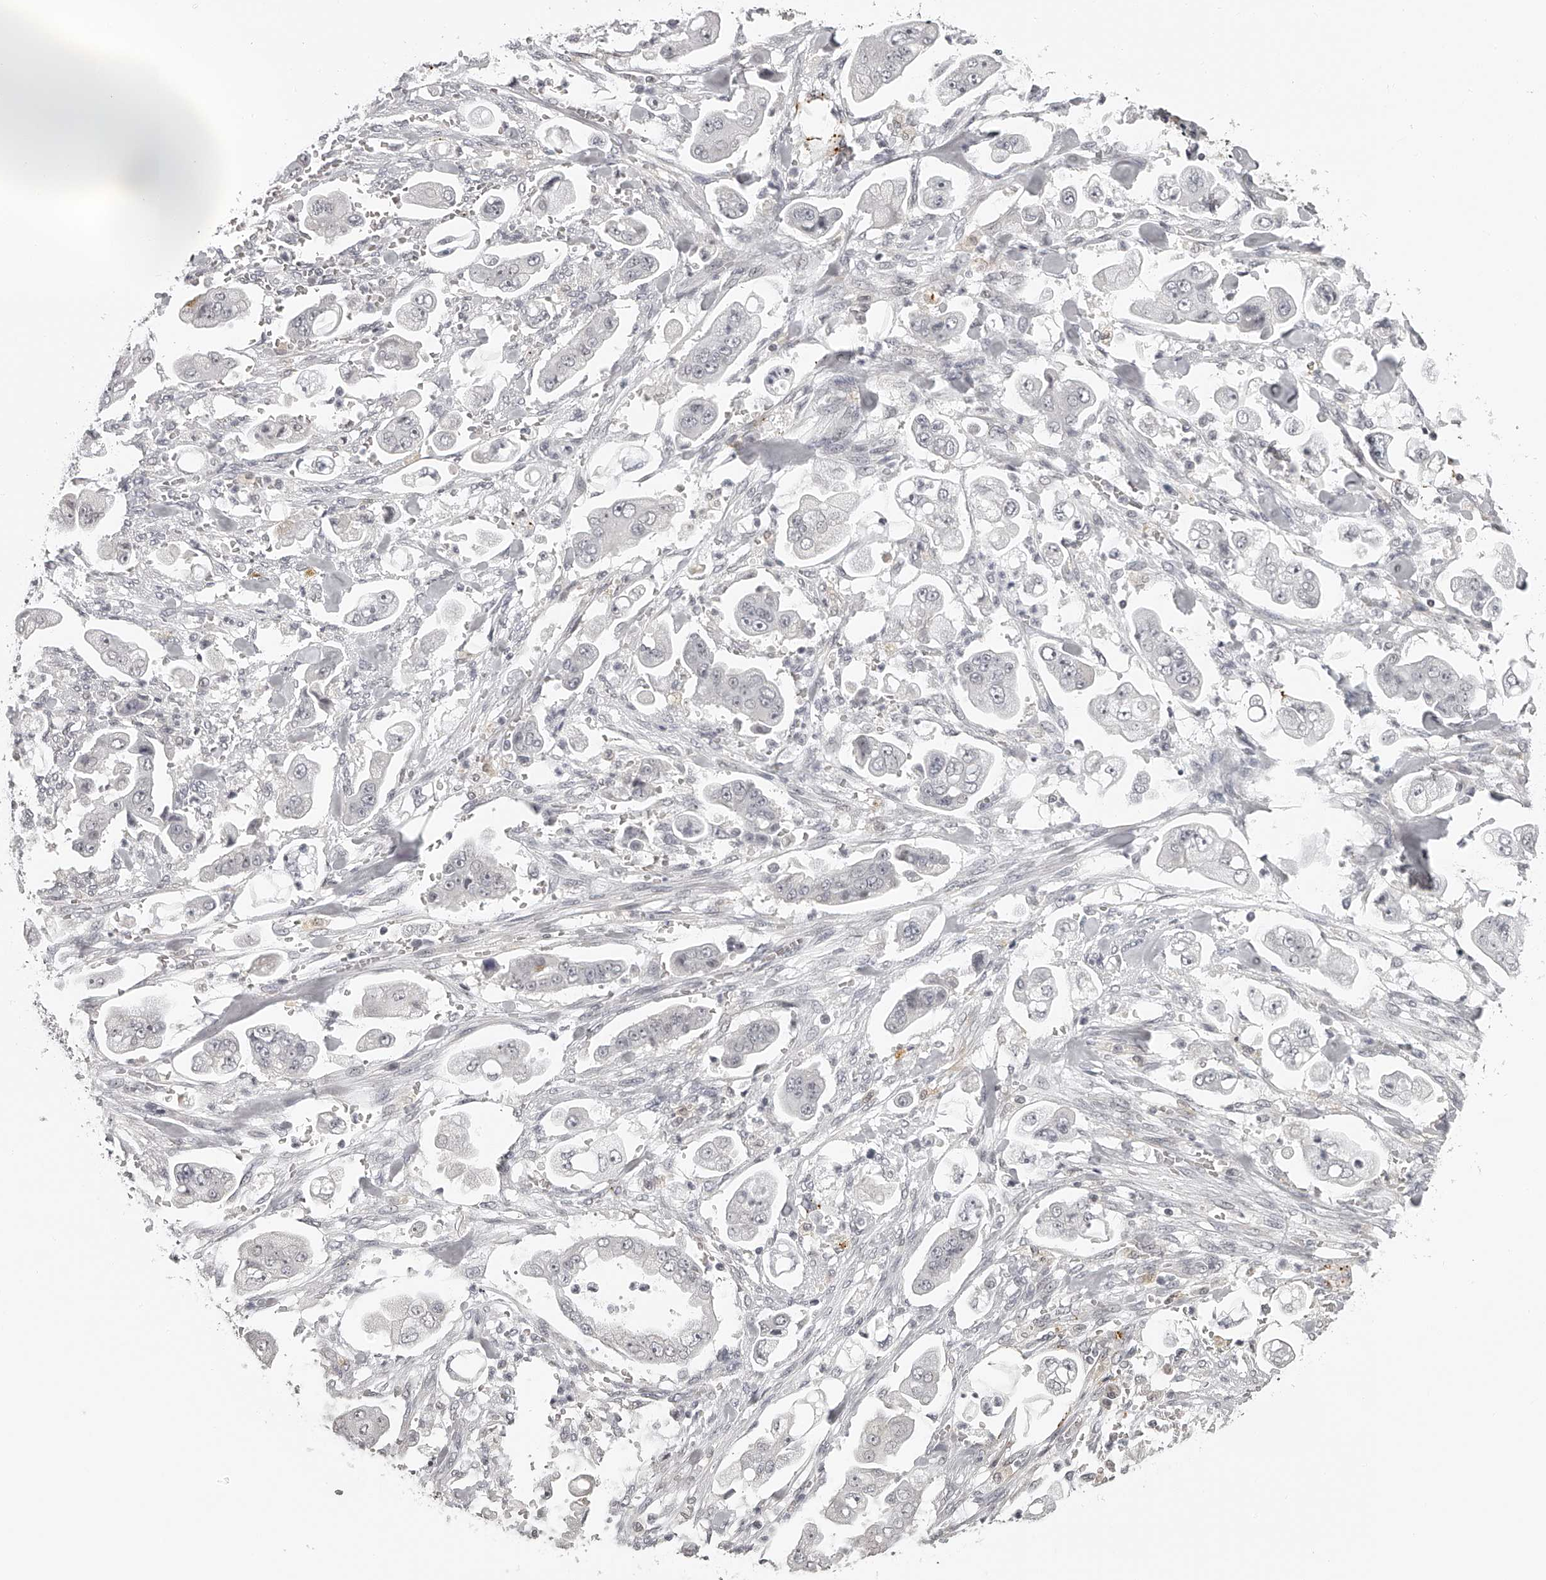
{"staining": {"intensity": "negative", "quantity": "none", "location": "none"}, "tissue": "stomach cancer", "cell_type": "Tumor cells", "image_type": "cancer", "snomed": [{"axis": "morphology", "description": "Adenocarcinoma, NOS"}, {"axis": "topography", "description": "Stomach"}], "caption": "This is an IHC photomicrograph of stomach adenocarcinoma. There is no staining in tumor cells.", "gene": "RNF220", "patient": {"sex": "male", "age": 62}}